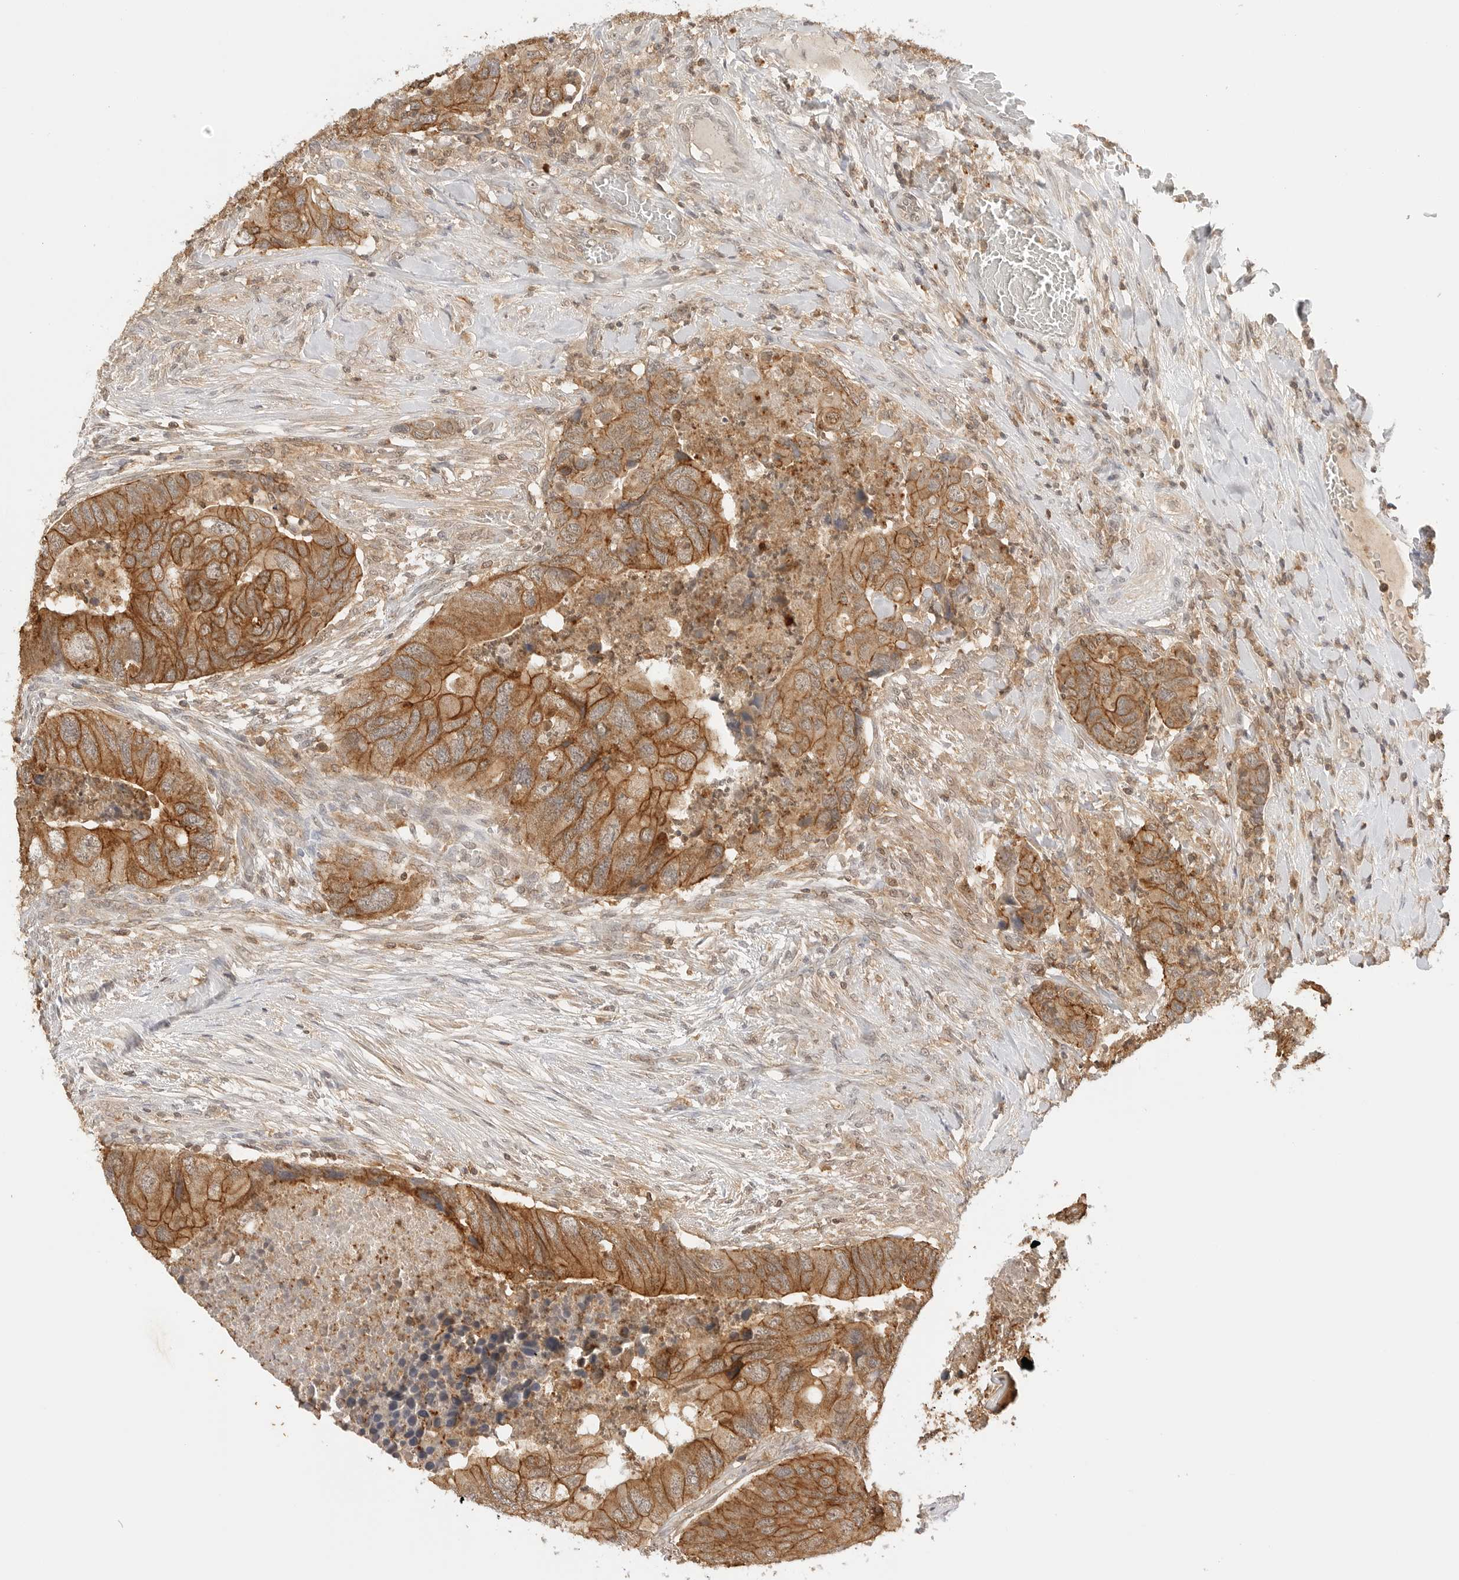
{"staining": {"intensity": "moderate", "quantity": ">75%", "location": "cytoplasmic/membranous"}, "tissue": "colorectal cancer", "cell_type": "Tumor cells", "image_type": "cancer", "snomed": [{"axis": "morphology", "description": "Adenocarcinoma, NOS"}, {"axis": "topography", "description": "Rectum"}], "caption": "IHC histopathology image of neoplastic tissue: adenocarcinoma (colorectal) stained using immunohistochemistry demonstrates medium levels of moderate protein expression localized specifically in the cytoplasmic/membranous of tumor cells, appearing as a cytoplasmic/membranous brown color.", "gene": "EPHA1", "patient": {"sex": "male", "age": 63}}